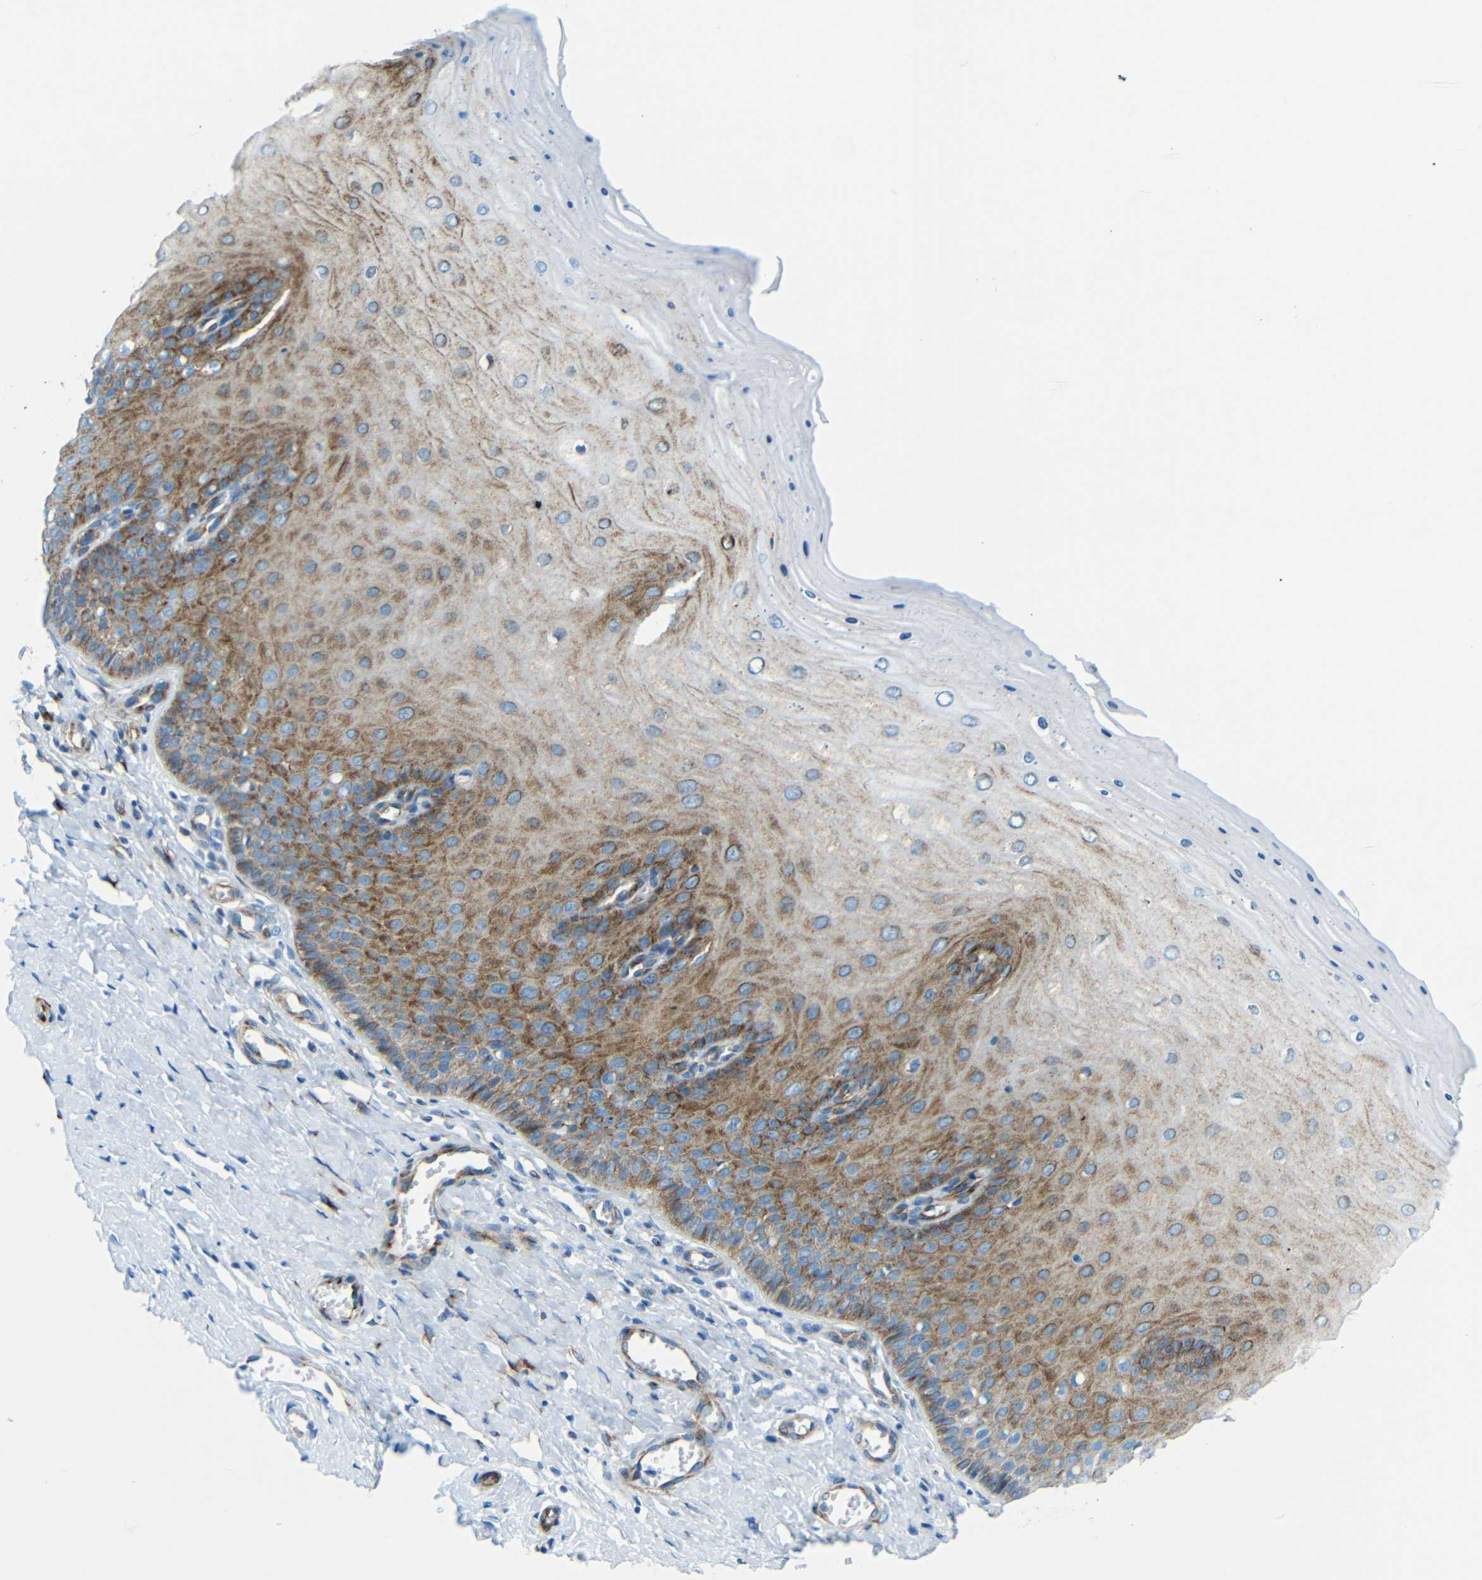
{"staining": {"intensity": "moderate", "quantity": ">75%", "location": "cytoplasmic/membranous"}, "tissue": "cervix", "cell_type": "Glandular cells", "image_type": "normal", "snomed": [{"axis": "morphology", "description": "Normal tissue, NOS"}, {"axis": "topography", "description": "Cervix"}], "caption": "Immunohistochemistry (IHC) (DAB (3,3'-diaminobenzidine)) staining of unremarkable human cervix exhibits moderate cytoplasmic/membranous protein staining in about >75% of glandular cells. (DAB (3,3'-diaminobenzidine) IHC with brightfield microscopy, high magnification).", "gene": "TUBB4B", "patient": {"sex": "female", "age": 55}}